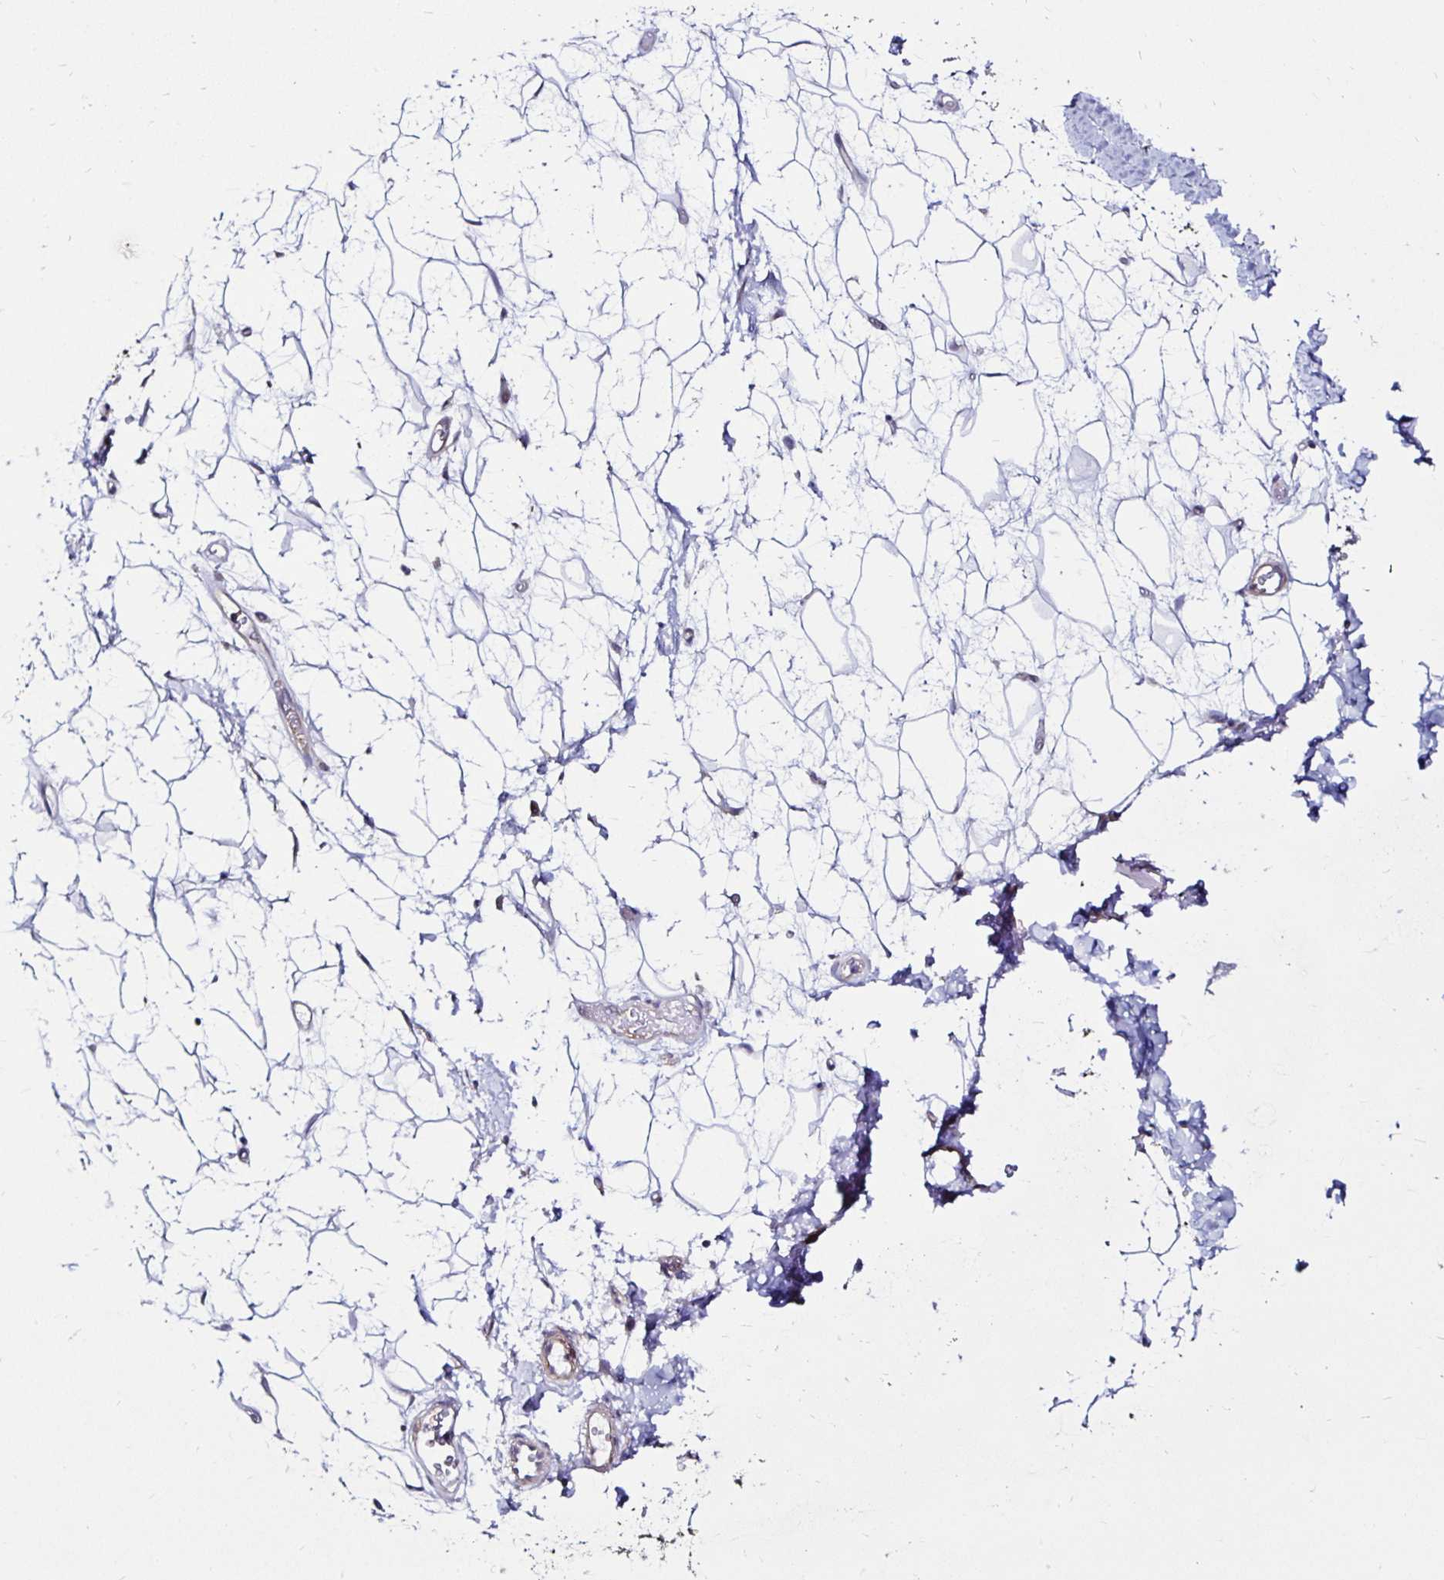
{"staining": {"intensity": "negative", "quantity": "none", "location": "none"}, "tissue": "adipose tissue", "cell_type": "Adipocytes", "image_type": "normal", "snomed": [{"axis": "morphology", "description": "Normal tissue, NOS"}, {"axis": "topography", "description": "Anal"}, {"axis": "topography", "description": "Peripheral nerve tissue"}], "caption": "This is a histopathology image of immunohistochemistry staining of normal adipose tissue, which shows no expression in adipocytes. (DAB immunohistochemistry with hematoxylin counter stain).", "gene": "ITGB1", "patient": {"sex": "male", "age": 78}}